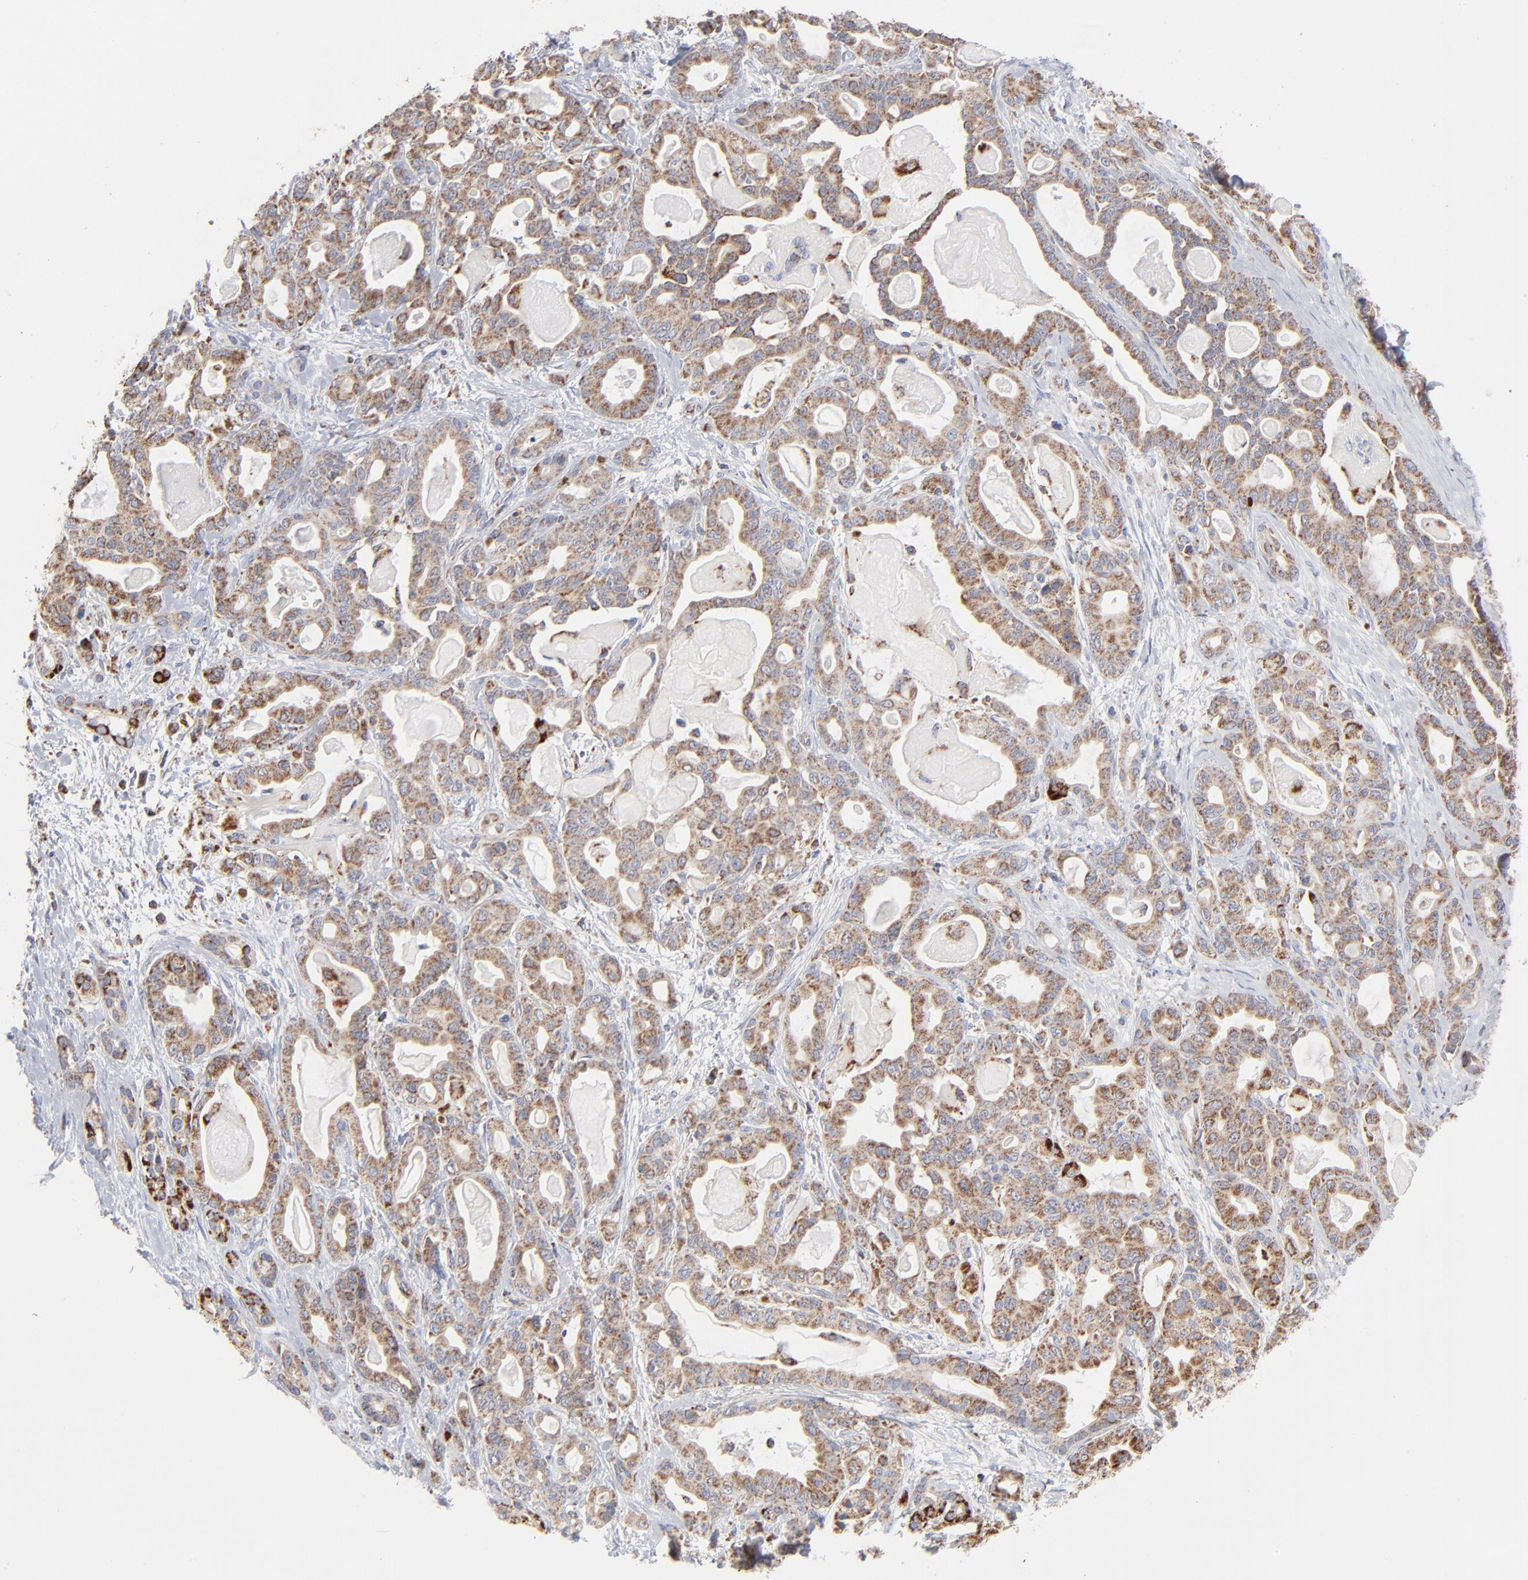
{"staining": {"intensity": "moderate", "quantity": ">75%", "location": "cytoplasmic/membranous"}, "tissue": "pancreatic cancer", "cell_type": "Tumor cells", "image_type": "cancer", "snomed": [{"axis": "morphology", "description": "Adenocarcinoma, NOS"}, {"axis": "topography", "description": "Pancreas"}], "caption": "Immunohistochemical staining of pancreatic cancer displays medium levels of moderate cytoplasmic/membranous protein positivity in about >75% of tumor cells.", "gene": "ASB3", "patient": {"sex": "male", "age": 63}}